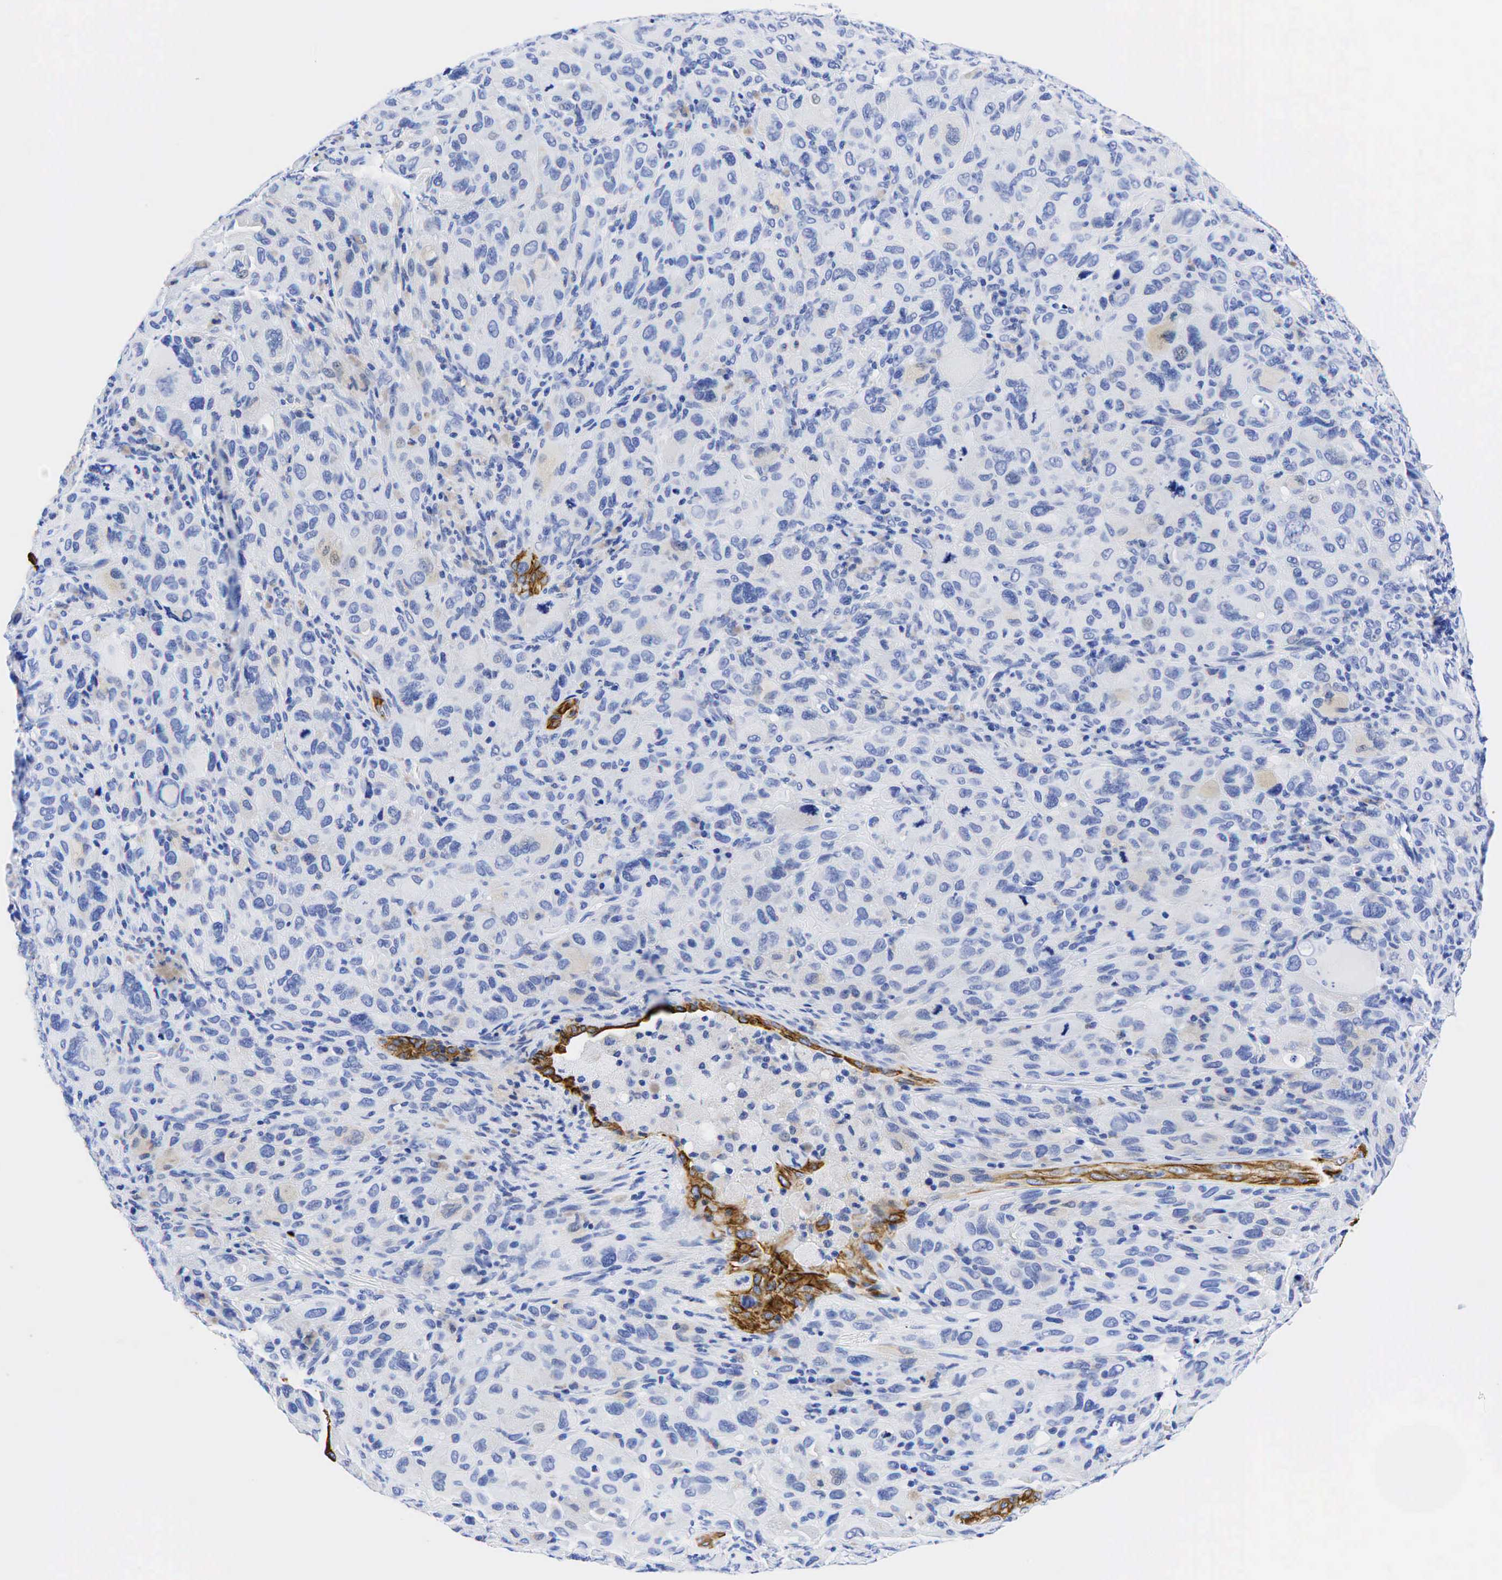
{"staining": {"intensity": "negative", "quantity": "none", "location": "none"}, "tissue": "melanoma", "cell_type": "Tumor cells", "image_type": "cancer", "snomed": [{"axis": "morphology", "description": "Malignant melanoma, Metastatic site"}, {"axis": "topography", "description": "Skin"}], "caption": "Immunohistochemistry micrograph of melanoma stained for a protein (brown), which exhibits no staining in tumor cells.", "gene": "KRT18", "patient": {"sex": "male", "age": 32}}